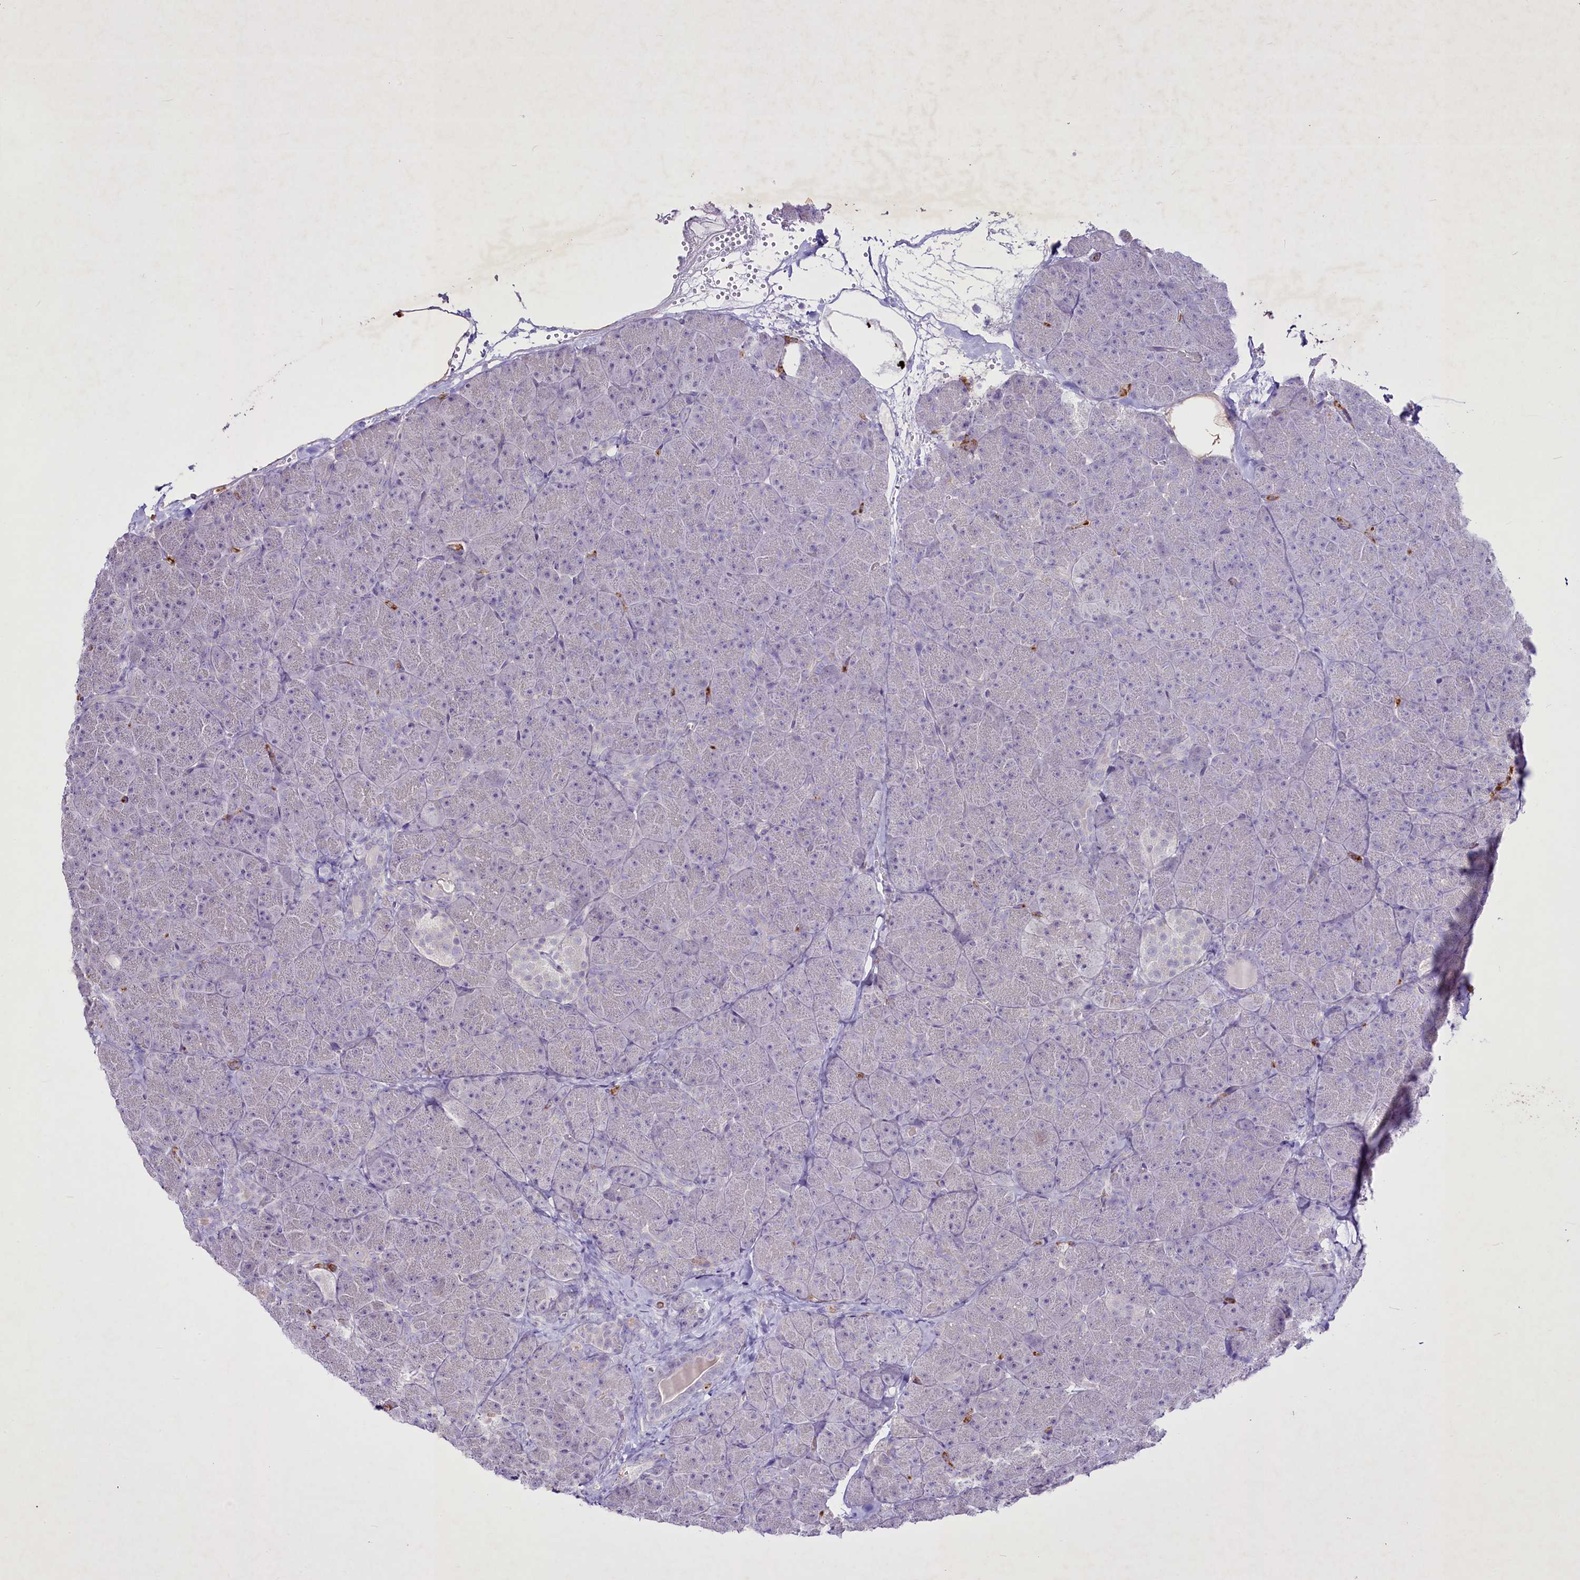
{"staining": {"intensity": "negative", "quantity": "none", "location": "none"}, "tissue": "pancreas", "cell_type": "Exocrine glandular cells", "image_type": "normal", "snomed": [{"axis": "morphology", "description": "Normal tissue, NOS"}, {"axis": "topography", "description": "Pancreas"}], "caption": "Immunohistochemical staining of benign human pancreas shows no significant positivity in exocrine glandular cells.", "gene": "FAM209B", "patient": {"sex": "male", "age": 36}}